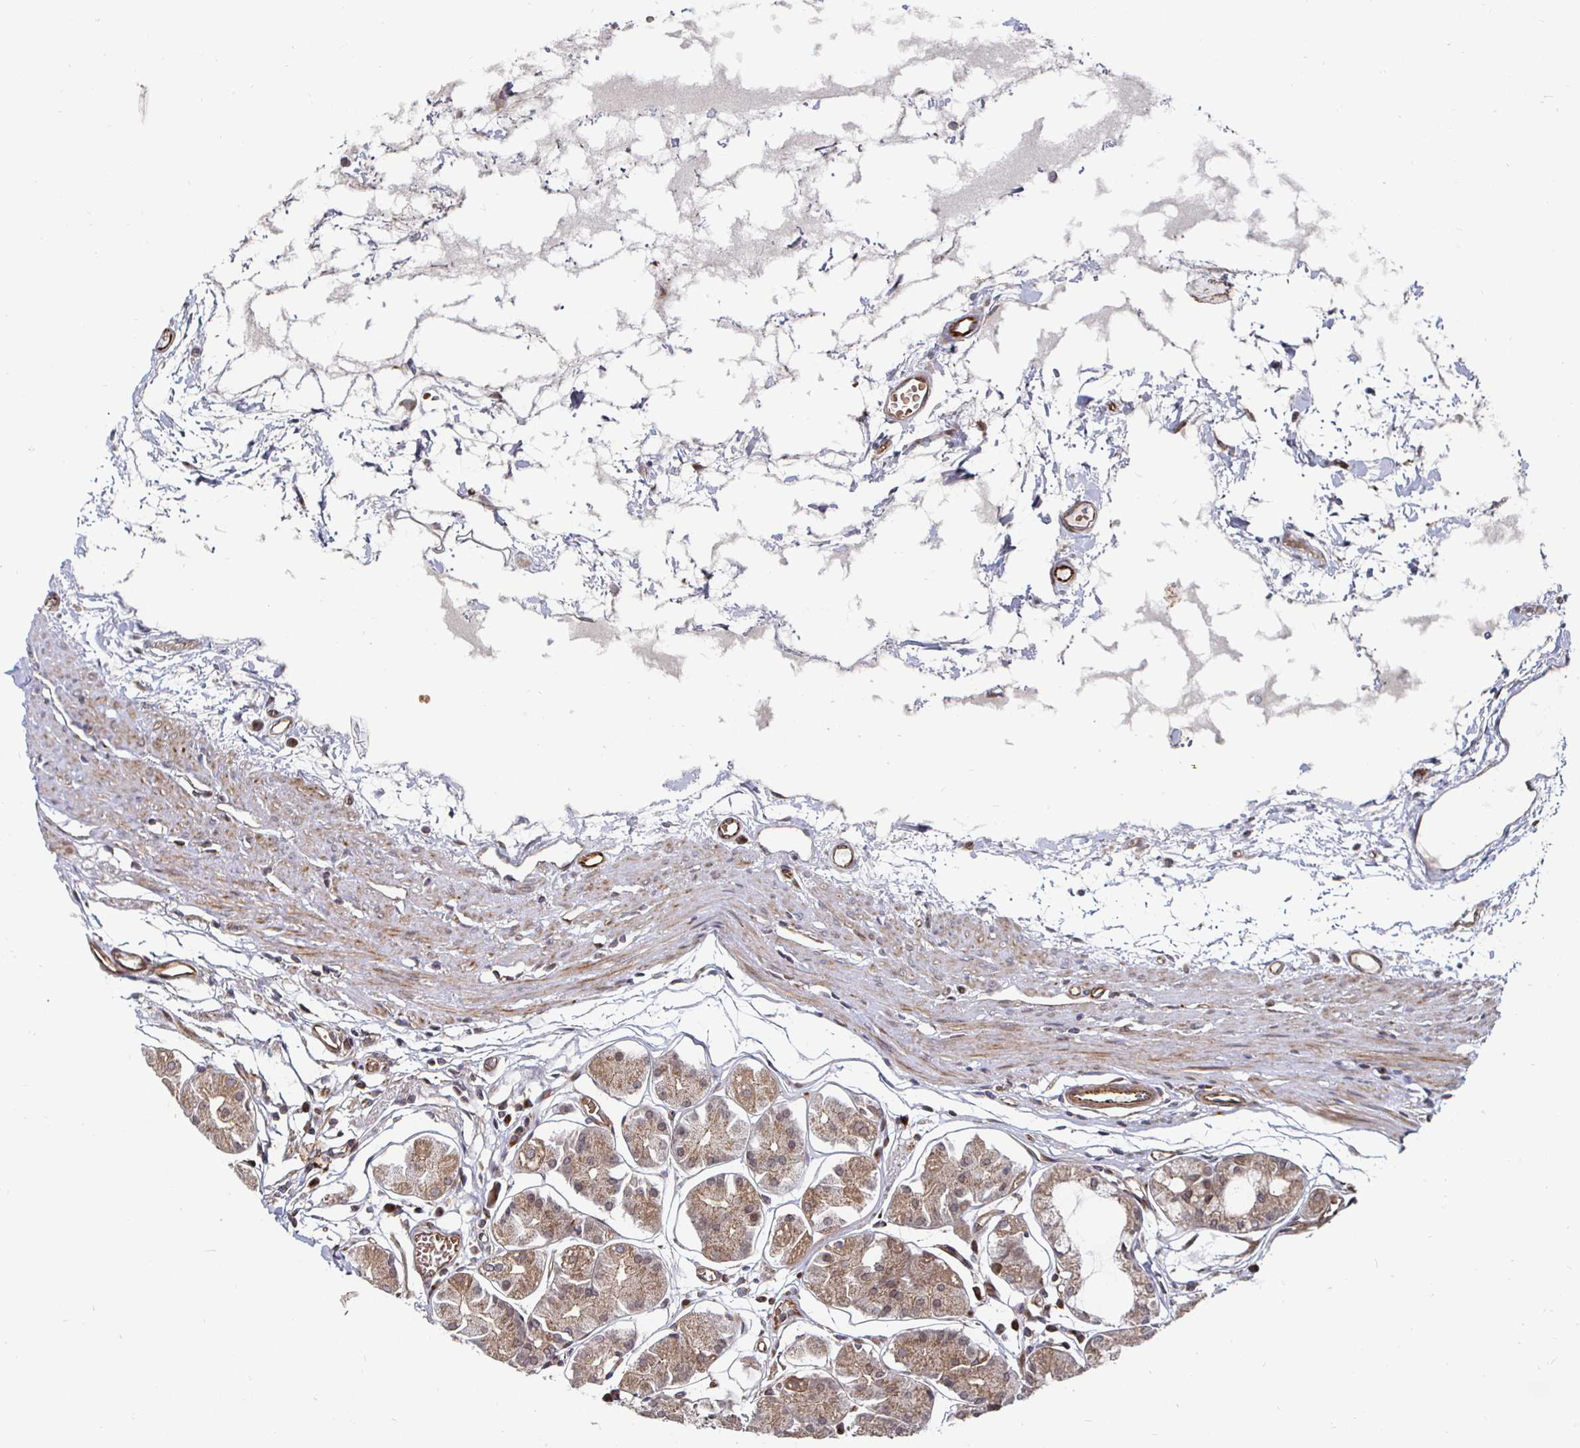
{"staining": {"intensity": "strong", "quantity": "25%-75%", "location": "cytoplasmic/membranous"}, "tissue": "stomach", "cell_type": "Glandular cells", "image_type": "normal", "snomed": [{"axis": "morphology", "description": "Normal tissue, NOS"}, {"axis": "topography", "description": "Stomach"}], "caption": "Immunohistochemical staining of unremarkable human stomach displays strong cytoplasmic/membranous protein staining in approximately 25%-75% of glandular cells.", "gene": "TBKBP1", "patient": {"sex": "male", "age": 55}}